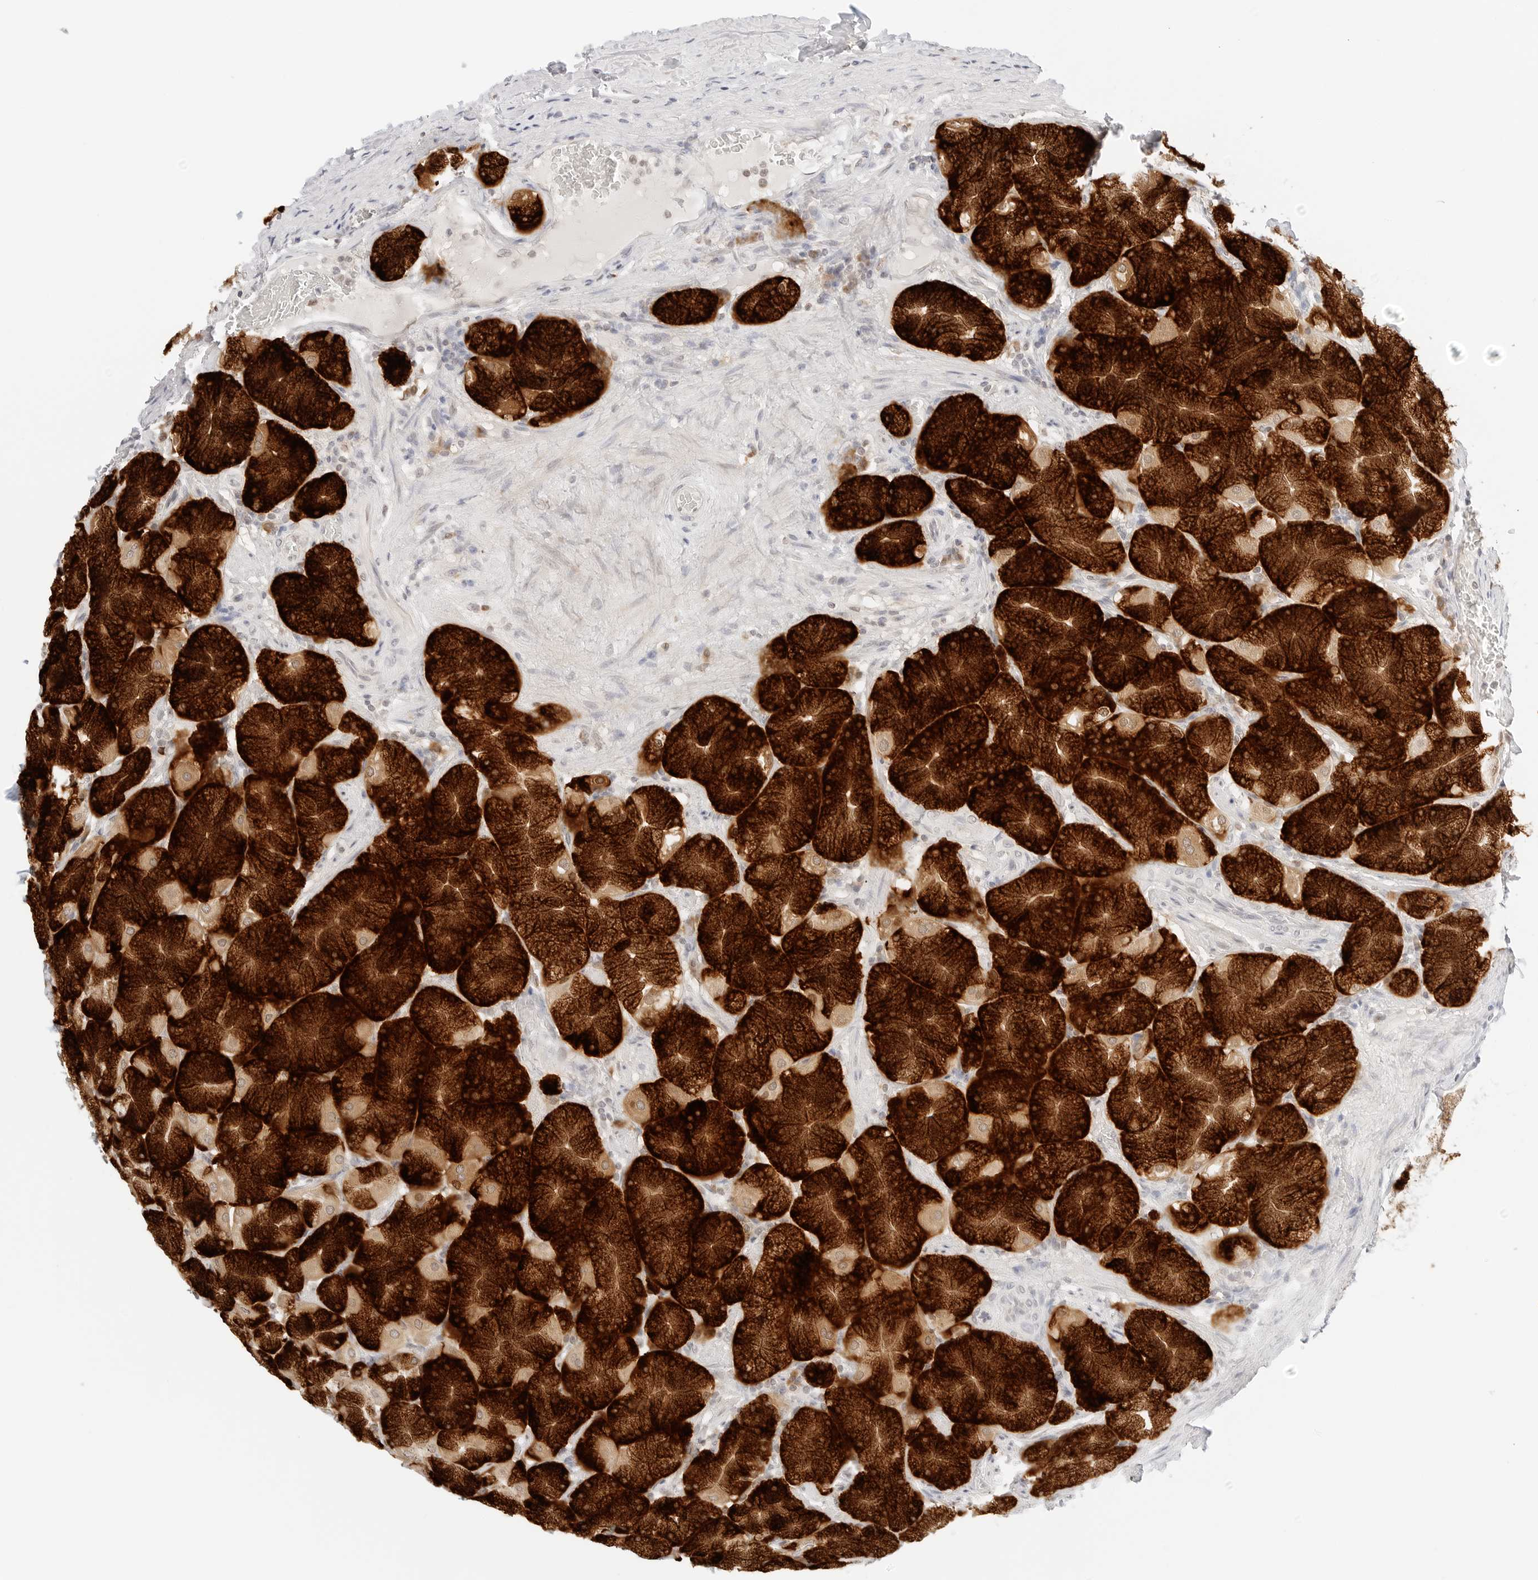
{"staining": {"intensity": "strong", "quantity": ">75%", "location": "cytoplasmic/membranous"}, "tissue": "stomach", "cell_type": "Glandular cells", "image_type": "normal", "snomed": [{"axis": "morphology", "description": "Normal tissue, NOS"}, {"axis": "topography", "description": "Stomach, upper"}], "caption": "A brown stain labels strong cytoplasmic/membranous positivity of a protein in glandular cells of normal stomach. (IHC, brightfield microscopy, high magnification).", "gene": "ERO1B", "patient": {"sex": "female", "age": 56}}